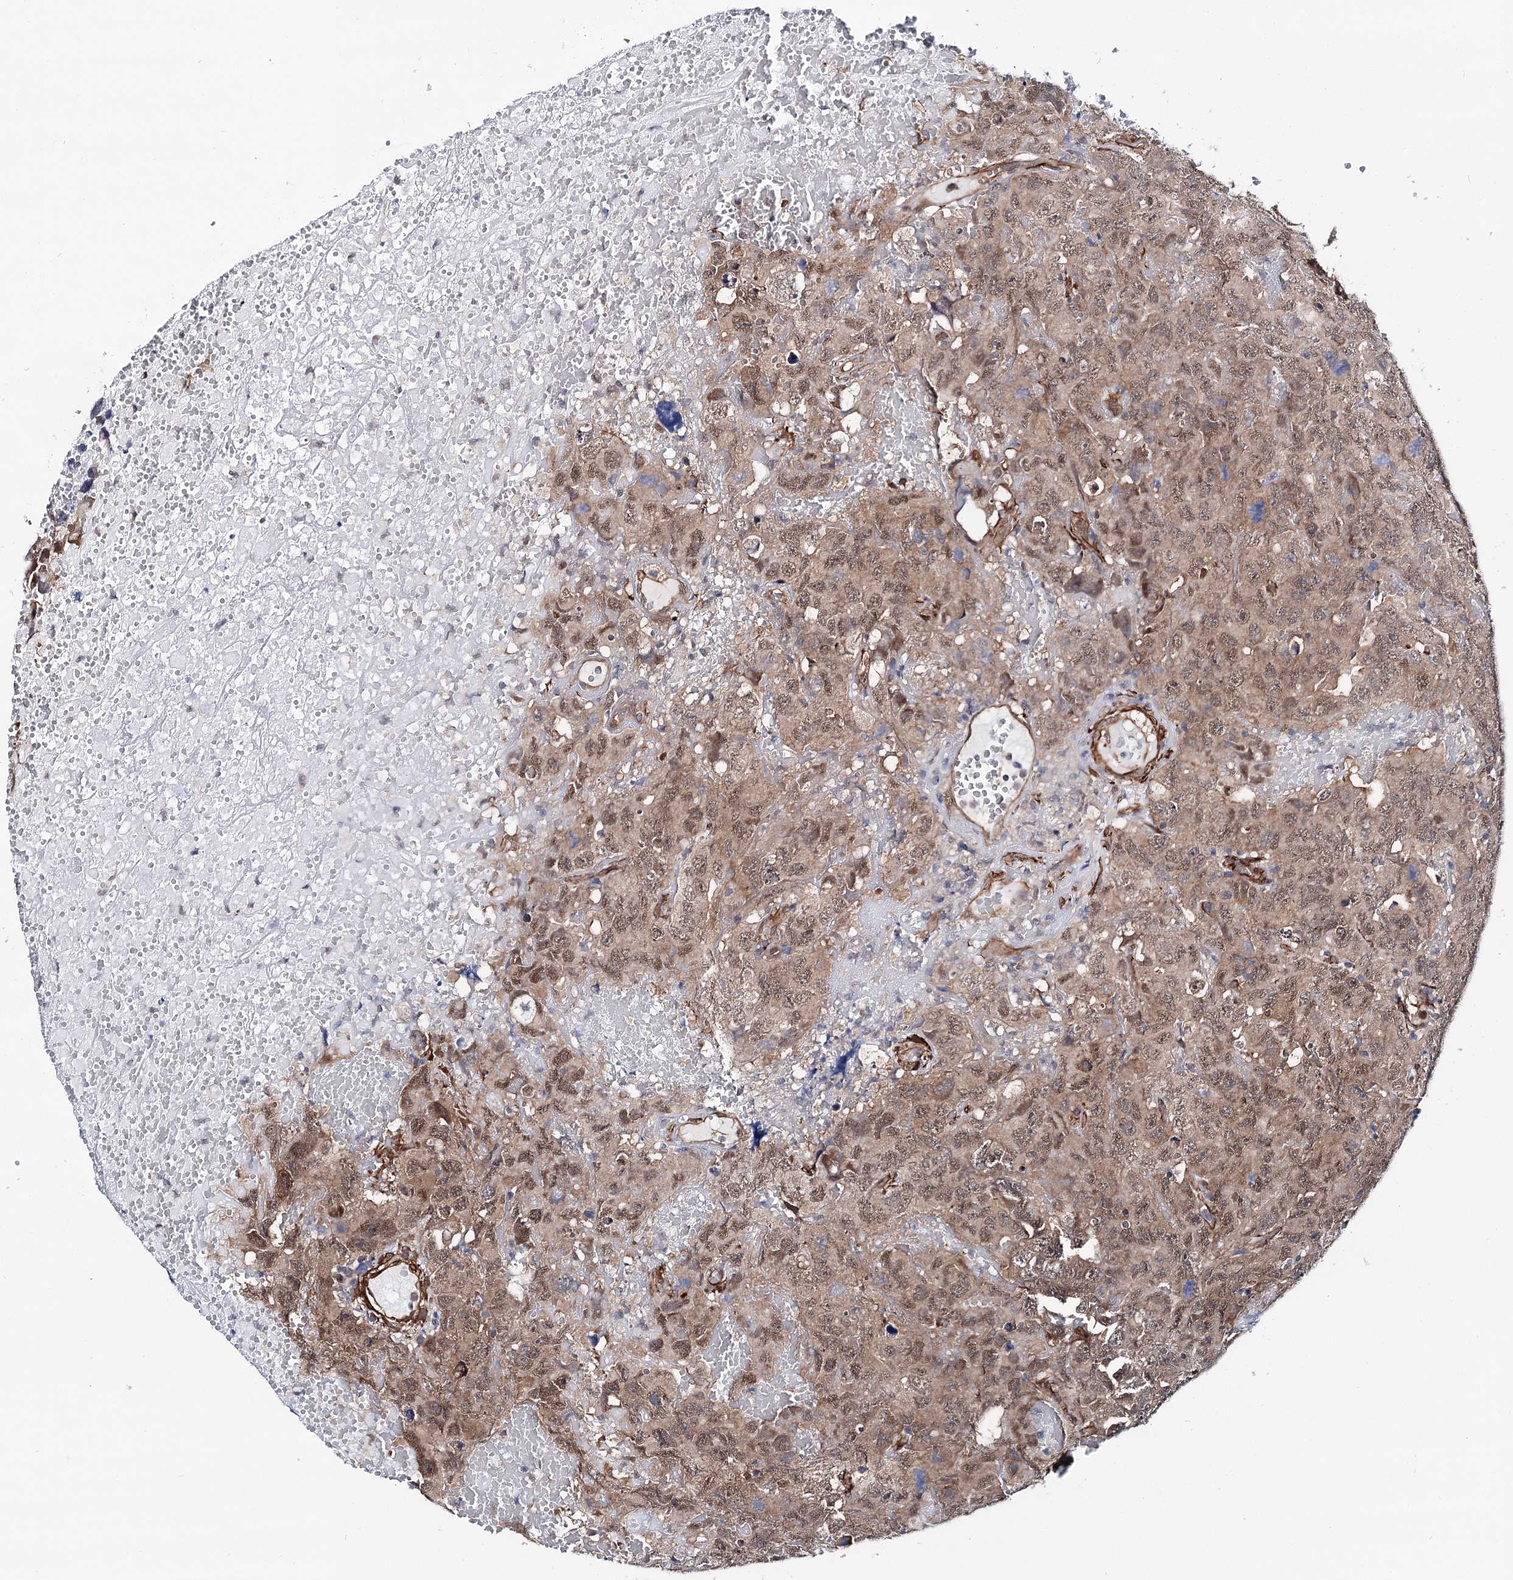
{"staining": {"intensity": "moderate", "quantity": ">75%", "location": "nuclear"}, "tissue": "testis cancer", "cell_type": "Tumor cells", "image_type": "cancer", "snomed": [{"axis": "morphology", "description": "Carcinoma, Embryonal, NOS"}, {"axis": "topography", "description": "Testis"}], "caption": "DAB immunohistochemical staining of human testis cancer reveals moderate nuclear protein expression in approximately >75% of tumor cells.", "gene": "PPP2R5B", "patient": {"sex": "male", "age": 45}}